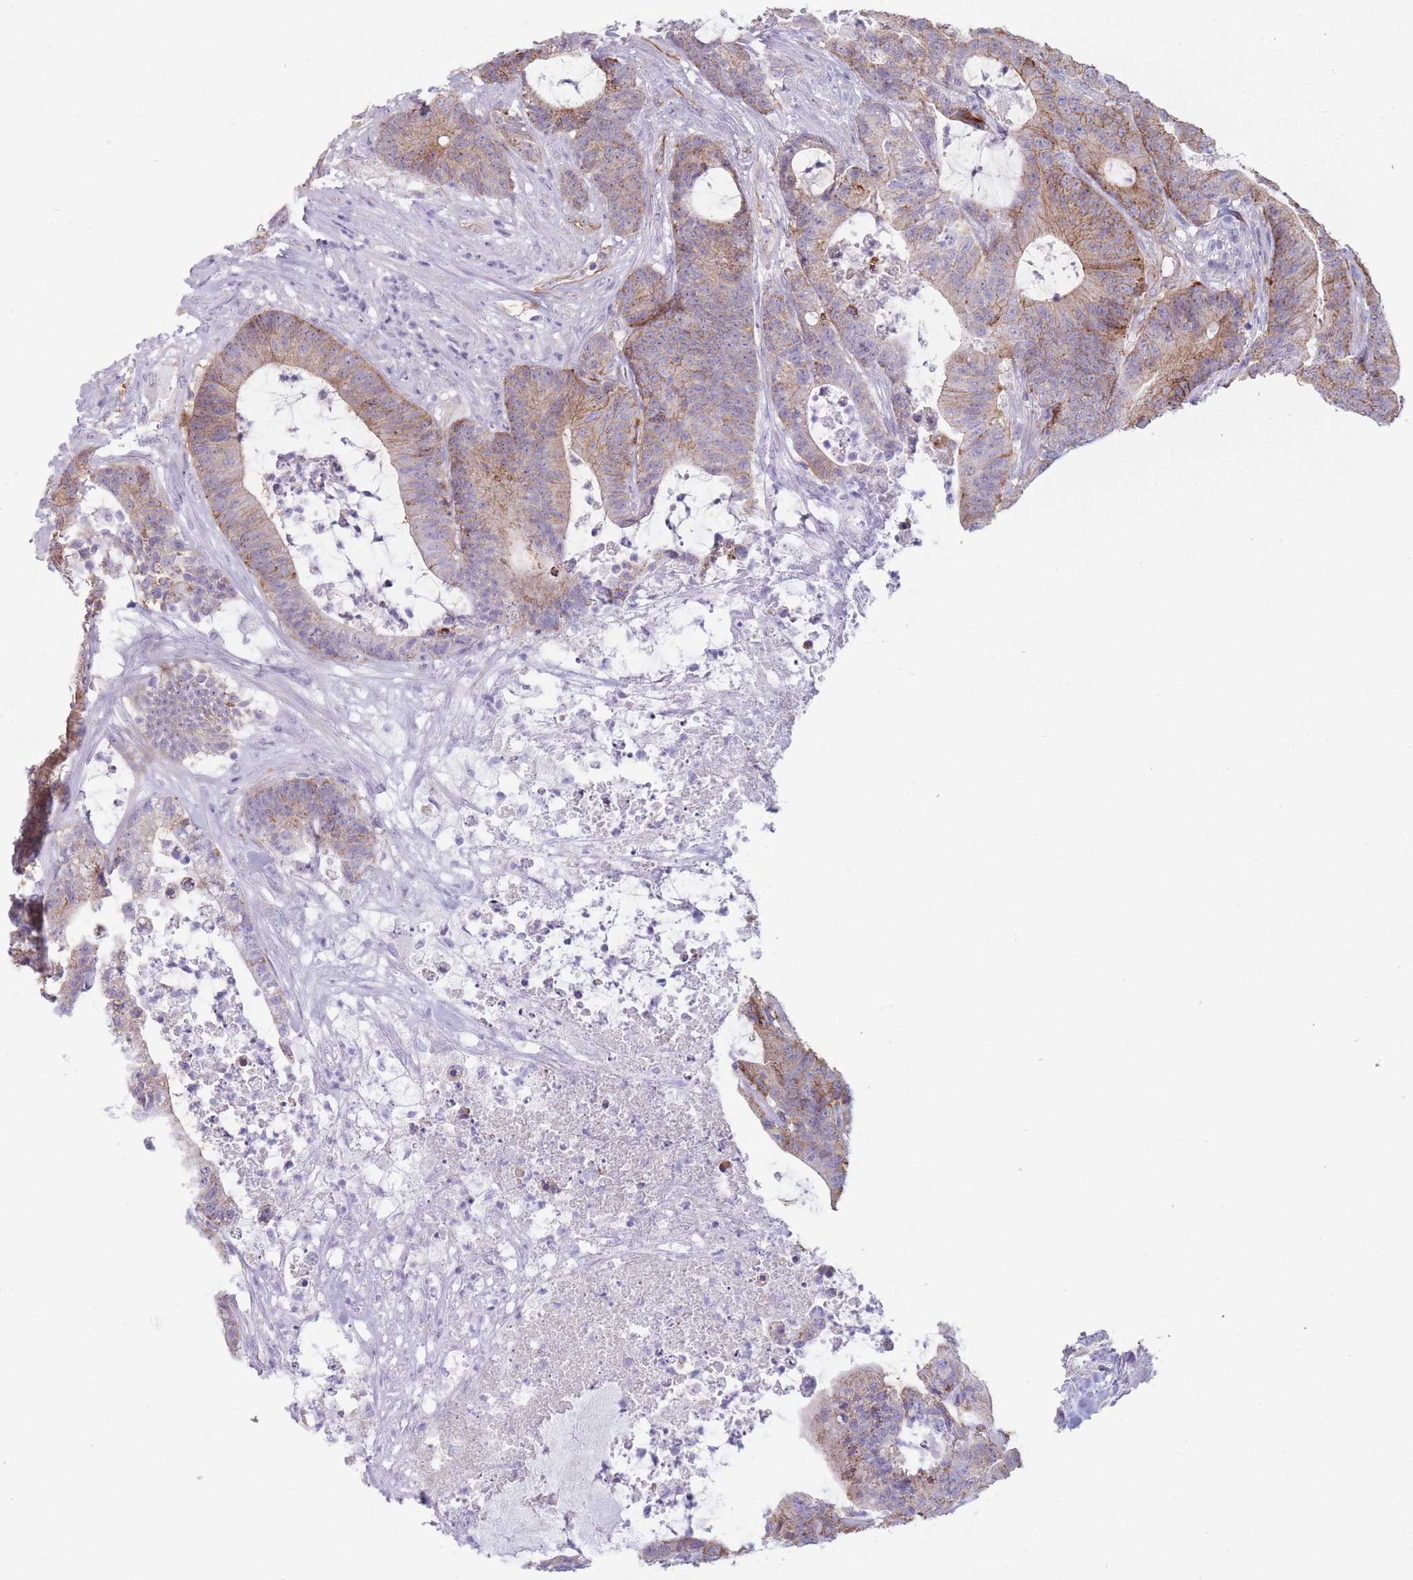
{"staining": {"intensity": "strong", "quantity": "25%-75%", "location": "cytoplasmic/membranous"}, "tissue": "colorectal cancer", "cell_type": "Tumor cells", "image_type": "cancer", "snomed": [{"axis": "morphology", "description": "Adenocarcinoma, NOS"}, {"axis": "topography", "description": "Colon"}], "caption": "This is an image of IHC staining of colorectal adenocarcinoma, which shows strong positivity in the cytoplasmic/membranous of tumor cells.", "gene": "UTP14A", "patient": {"sex": "female", "age": 84}}